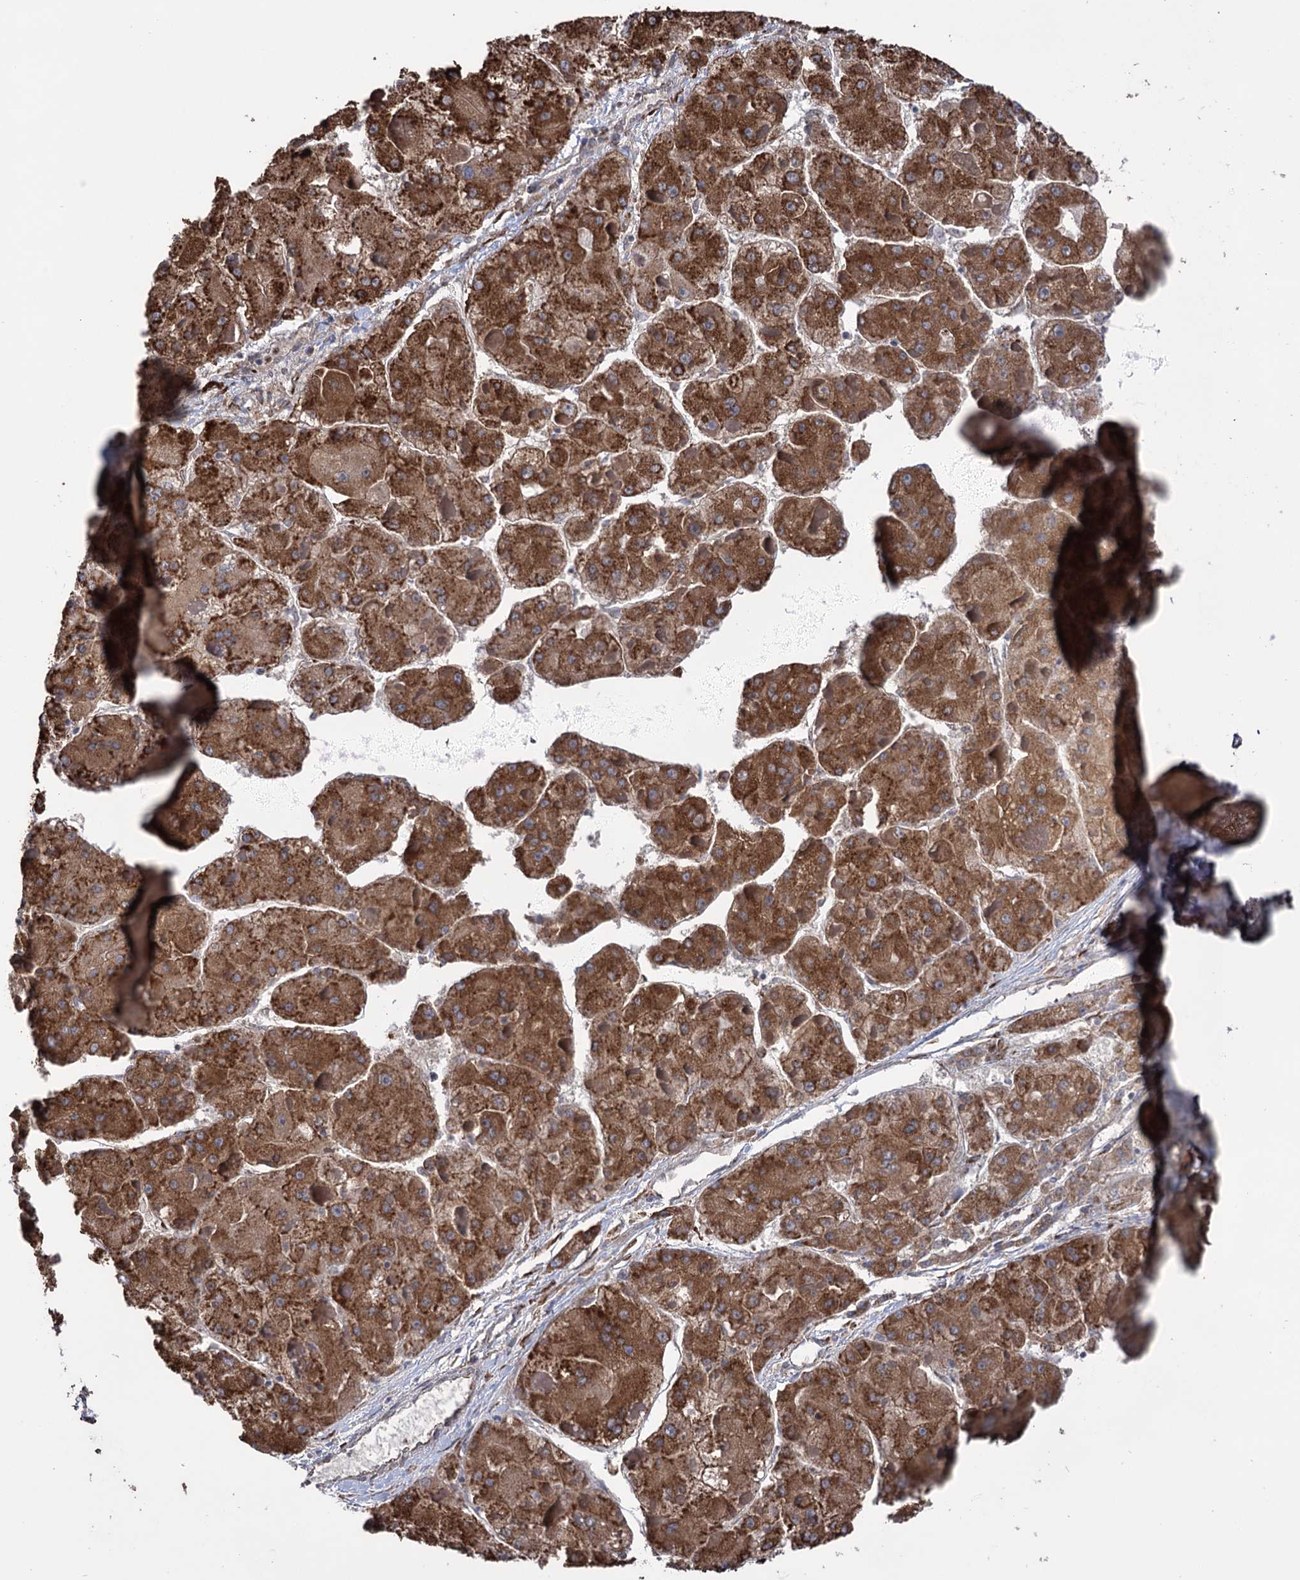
{"staining": {"intensity": "strong", "quantity": ">75%", "location": "cytoplasmic/membranous"}, "tissue": "liver cancer", "cell_type": "Tumor cells", "image_type": "cancer", "snomed": [{"axis": "morphology", "description": "Carcinoma, Hepatocellular, NOS"}, {"axis": "topography", "description": "Liver"}], "caption": "Protein expression analysis of human hepatocellular carcinoma (liver) reveals strong cytoplasmic/membranous expression in approximately >75% of tumor cells.", "gene": "CDAN1", "patient": {"sex": "female", "age": 73}}